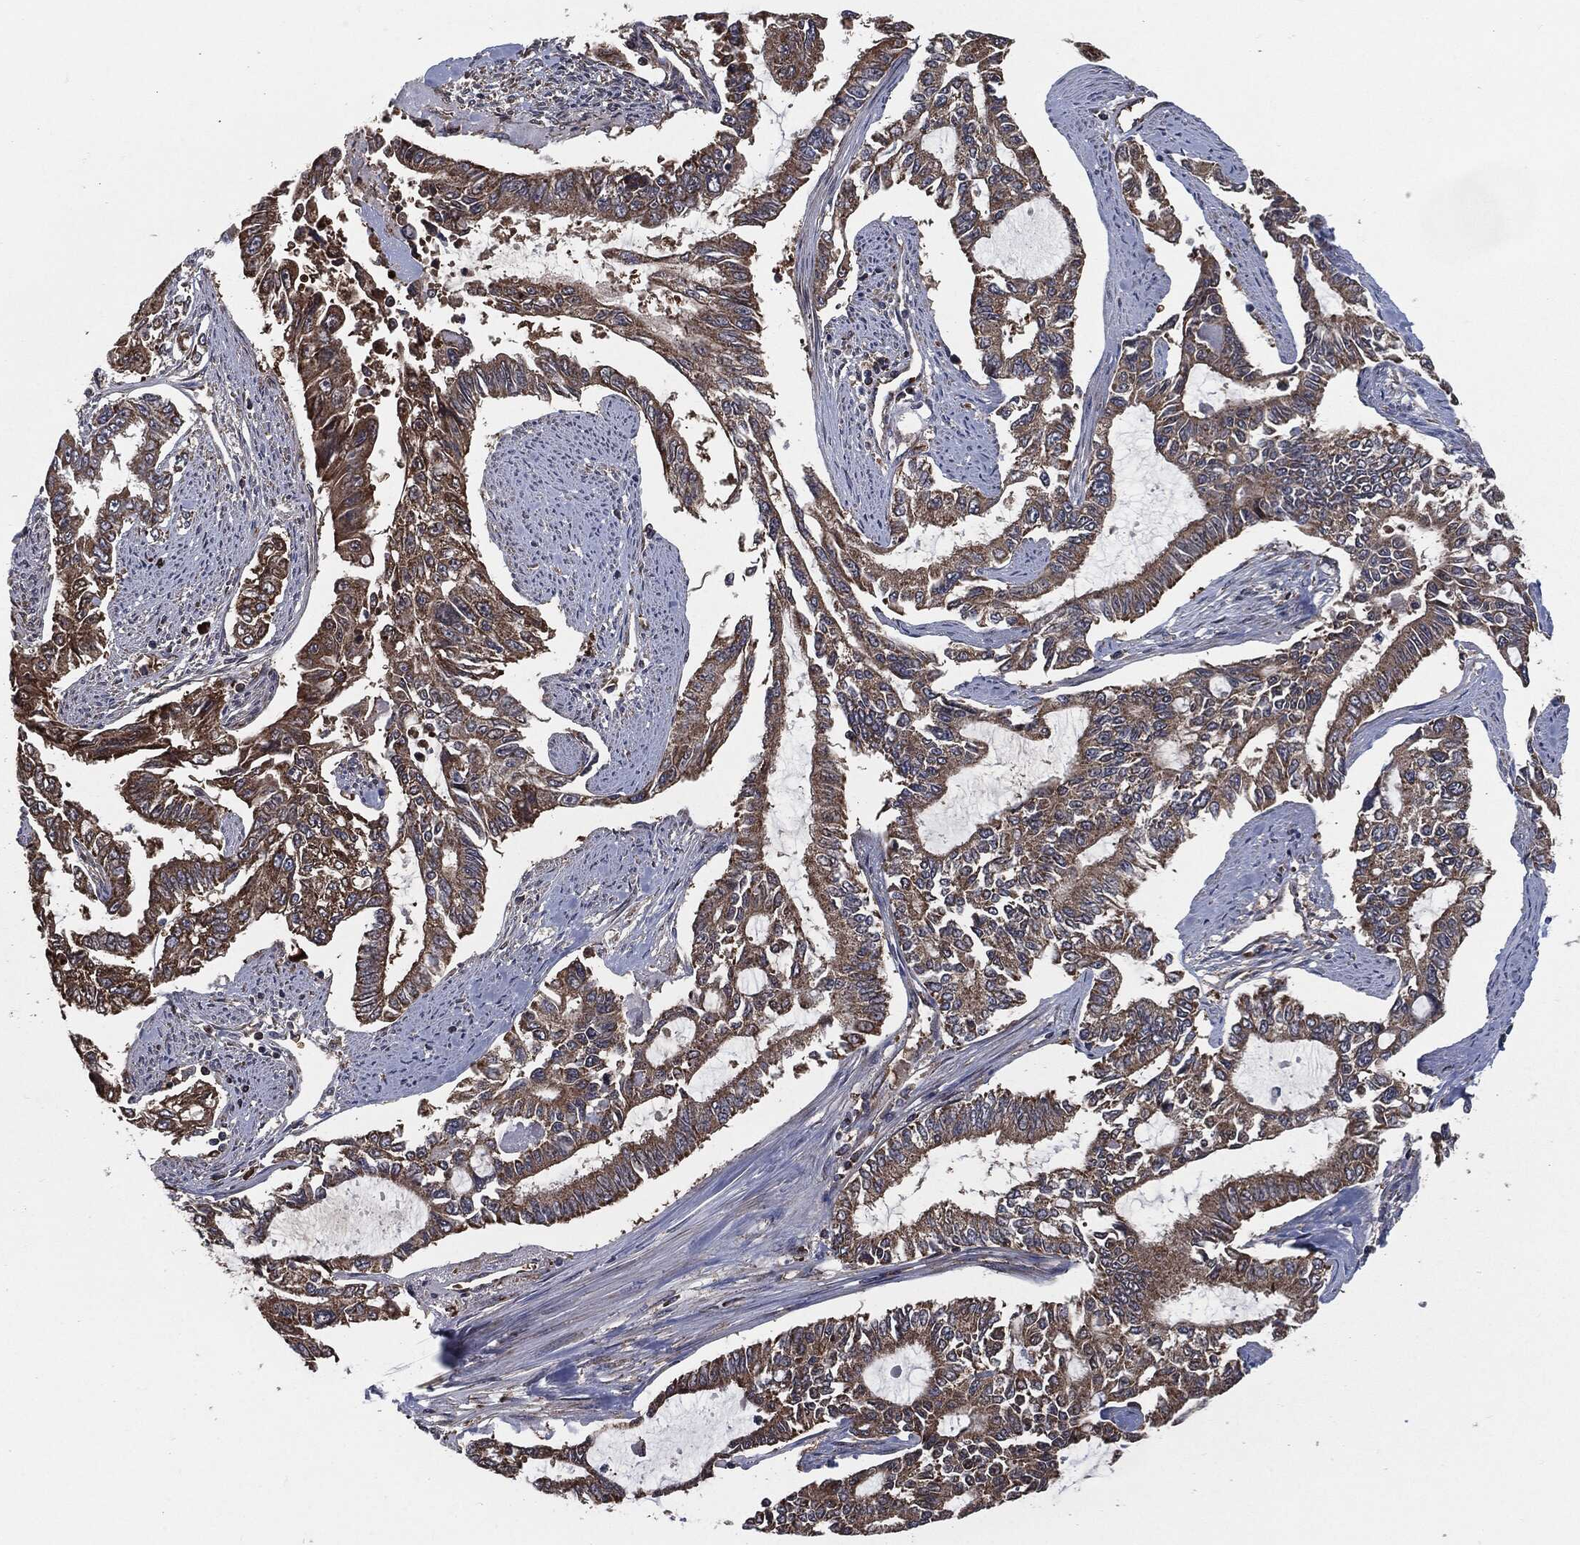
{"staining": {"intensity": "moderate", "quantity": ">75%", "location": "cytoplasmic/membranous"}, "tissue": "endometrial cancer", "cell_type": "Tumor cells", "image_type": "cancer", "snomed": [{"axis": "morphology", "description": "Adenocarcinoma, NOS"}, {"axis": "topography", "description": "Uterus"}], "caption": "Protein expression analysis of endometrial cancer (adenocarcinoma) shows moderate cytoplasmic/membranous positivity in about >75% of tumor cells.", "gene": "PRDX4", "patient": {"sex": "female", "age": 59}}